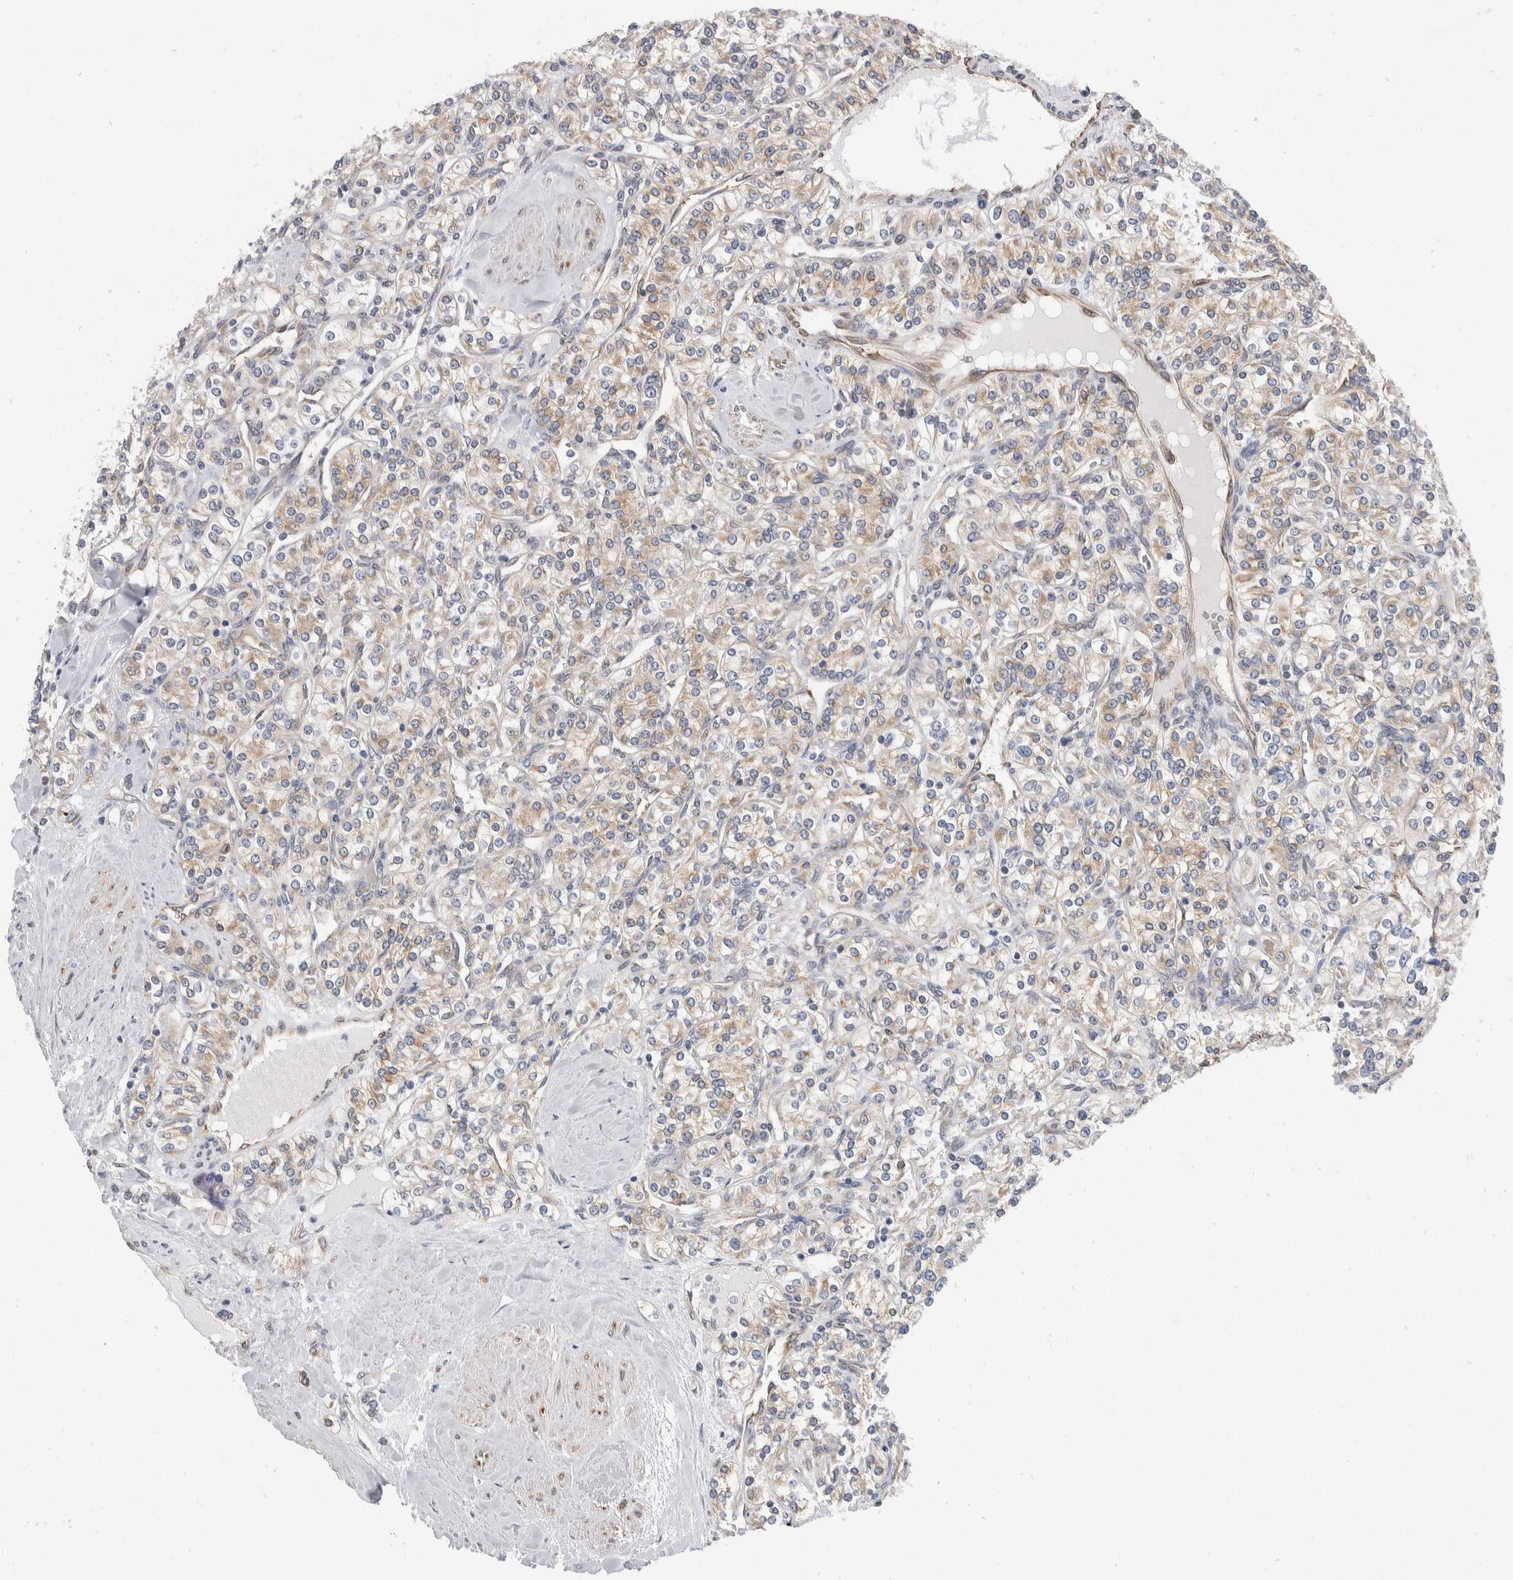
{"staining": {"intensity": "weak", "quantity": ">75%", "location": "cytoplasmic/membranous"}, "tissue": "renal cancer", "cell_type": "Tumor cells", "image_type": "cancer", "snomed": [{"axis": "morphology", "description": "Adenocarcinoma, NOS"}, {"axis": "topography", "description": "Kidney"}], "caption": "About >75% of tumor cells in renal adenocarcinoma reveal weak cytoplasmic/membranous protein expression as visualized by brown immunohistochemical staining.", "gene": "TMEM245", "patient": {"sex": "male", "age": 77}}